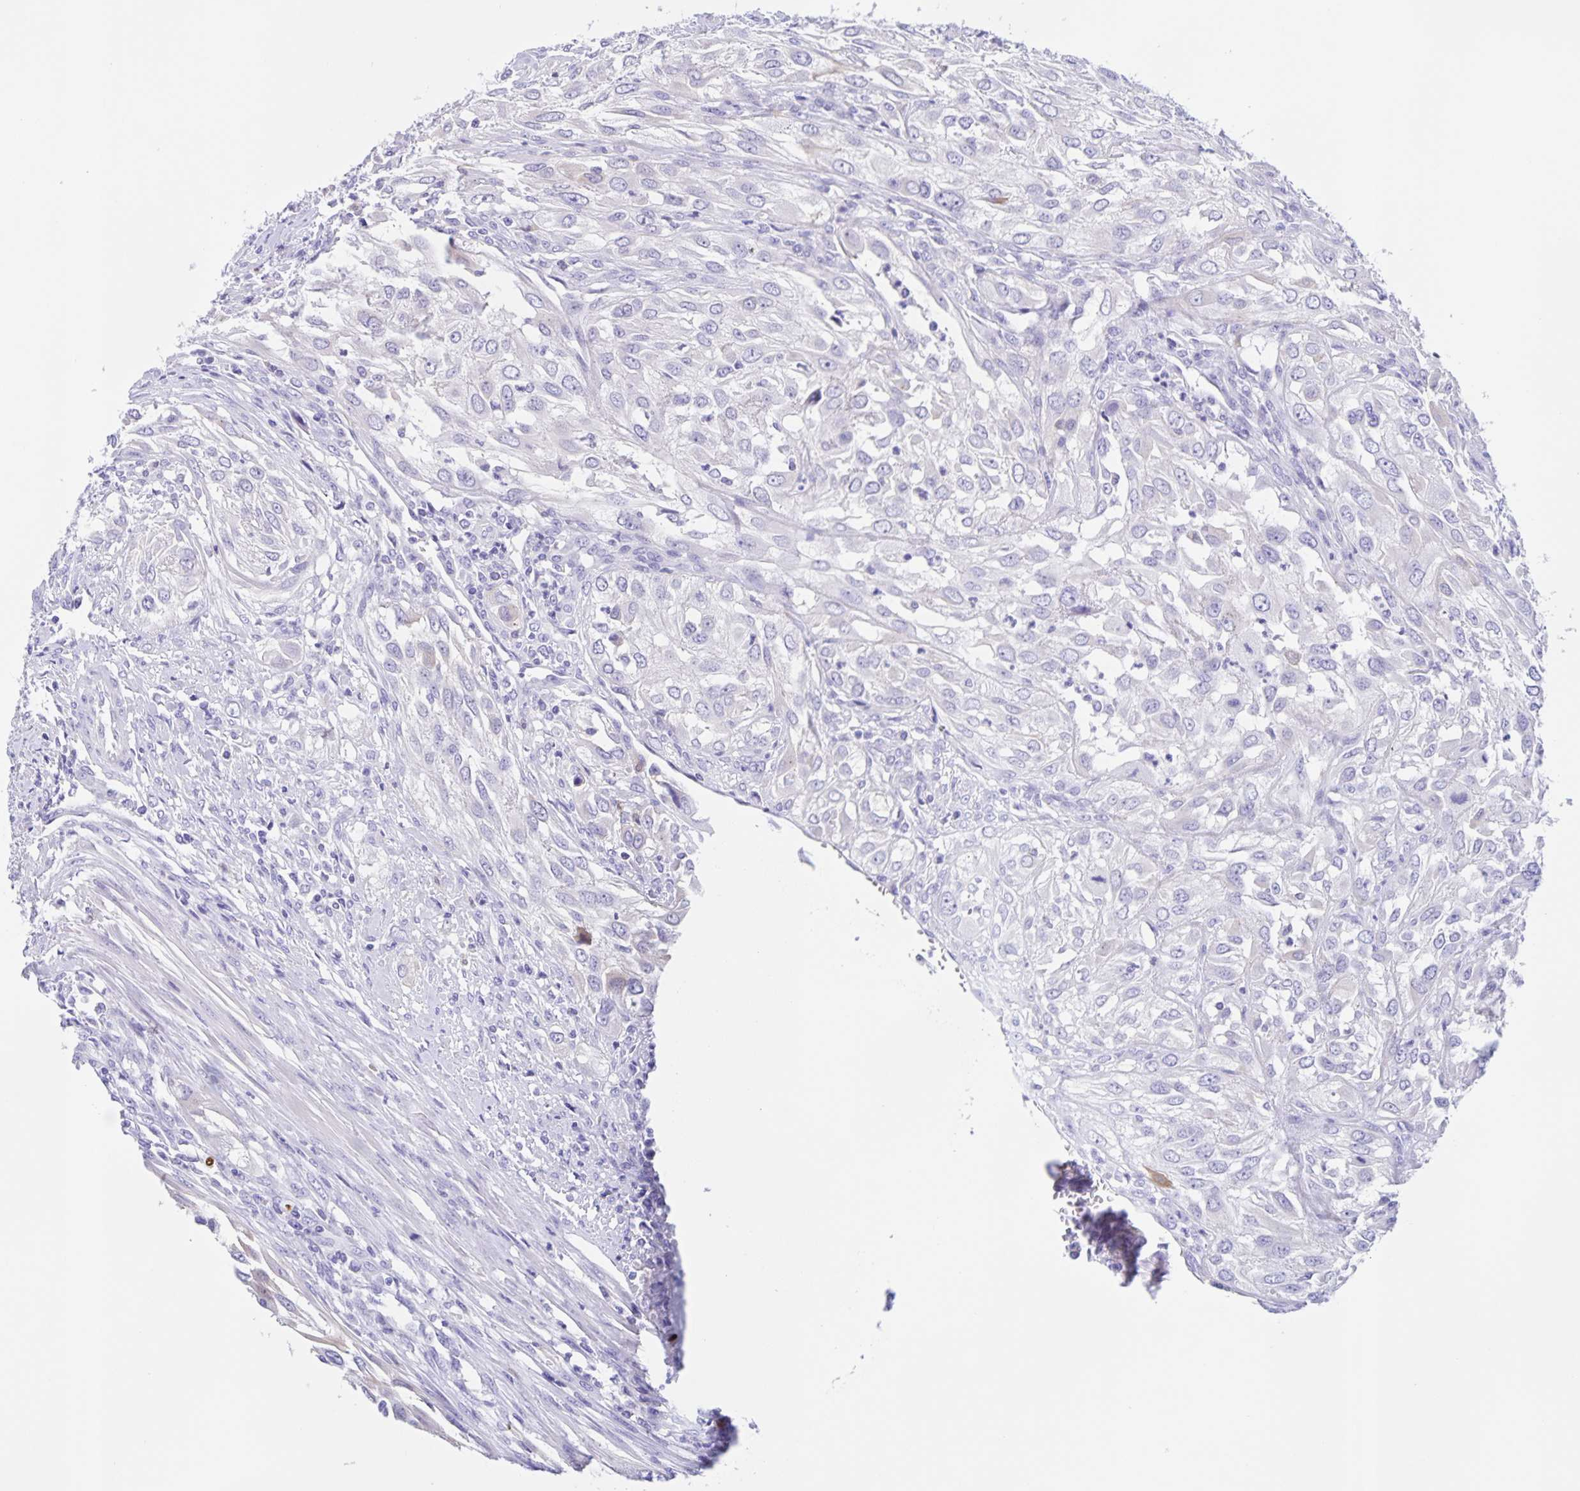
{"staining": {"intensity": "negative", "quantity": "none", "location": "none"}, "tissue": "urothelial cancer", "cell_type": "Tumor cells", "image_type": "cancer", "snomed": [{"axis": "morphology", "description": "Urothelial carcinoma, High grade"}, {"axis": "topography", "description": "Urinary bladder"}], "caption": "A histopathology image of human high-grade urothelial carcinoma is negative for staining in tumor cells.", "gene": "TGIF2LX", "patient": {"sex": "male", "age": 67}}